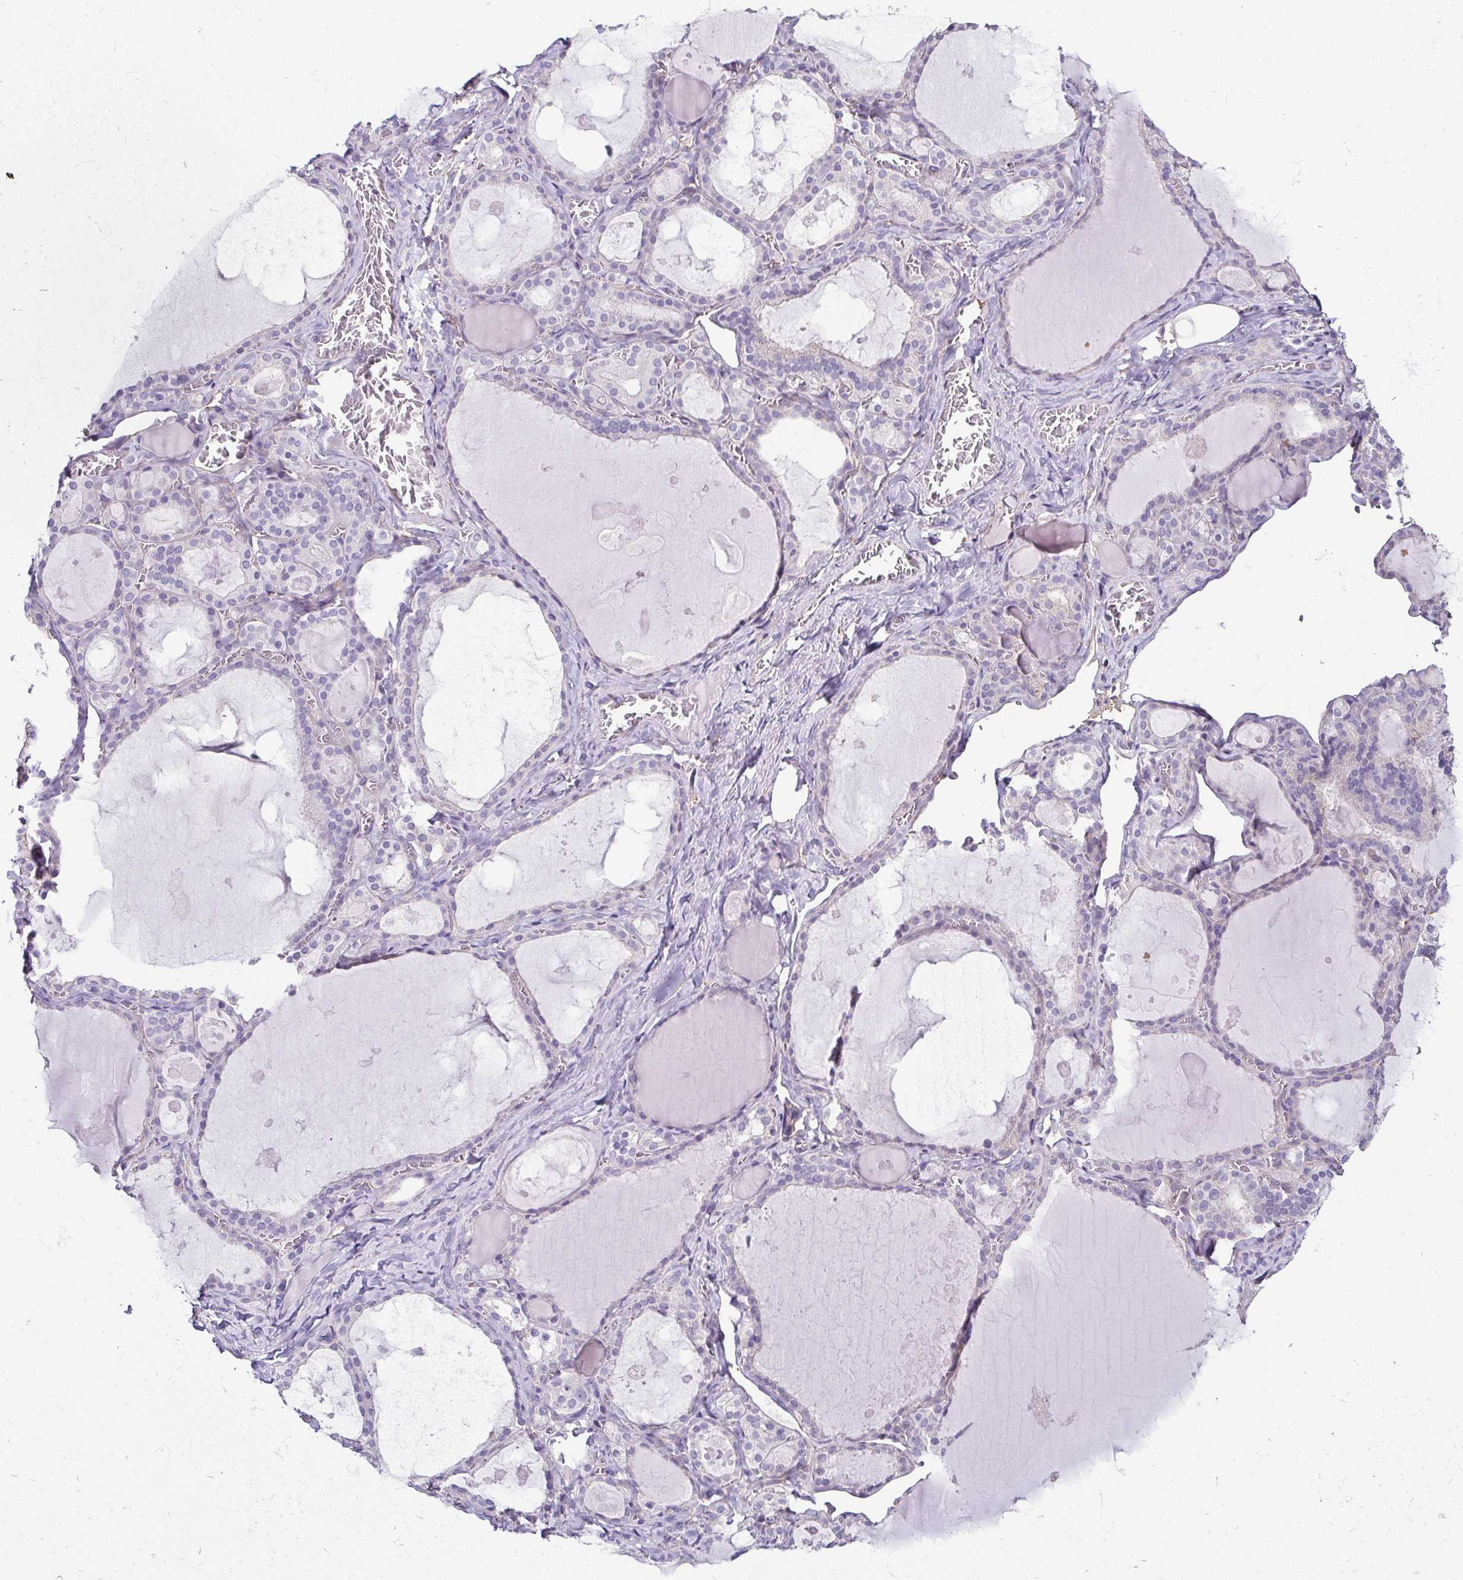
{"staining": {"intensity": "negative", "quantity": "none", "location": "none"}, "tissue": "thyroid gland", "cell_type": "Glandular cells", "image_type": "normal", "snomed": [{"axis": "morphology", "description": "Normal tissue, NOS"}, {"axis": "topography", "description": "Thyroid gland"}], "caption": "IHC photomicrograph of normal thyroid gland: human thyroid gland stained with DAB displays no significant protein positivity in glandular cells.", "gene": "CASP14", "patient": {"sex": "male", "age": 56}}